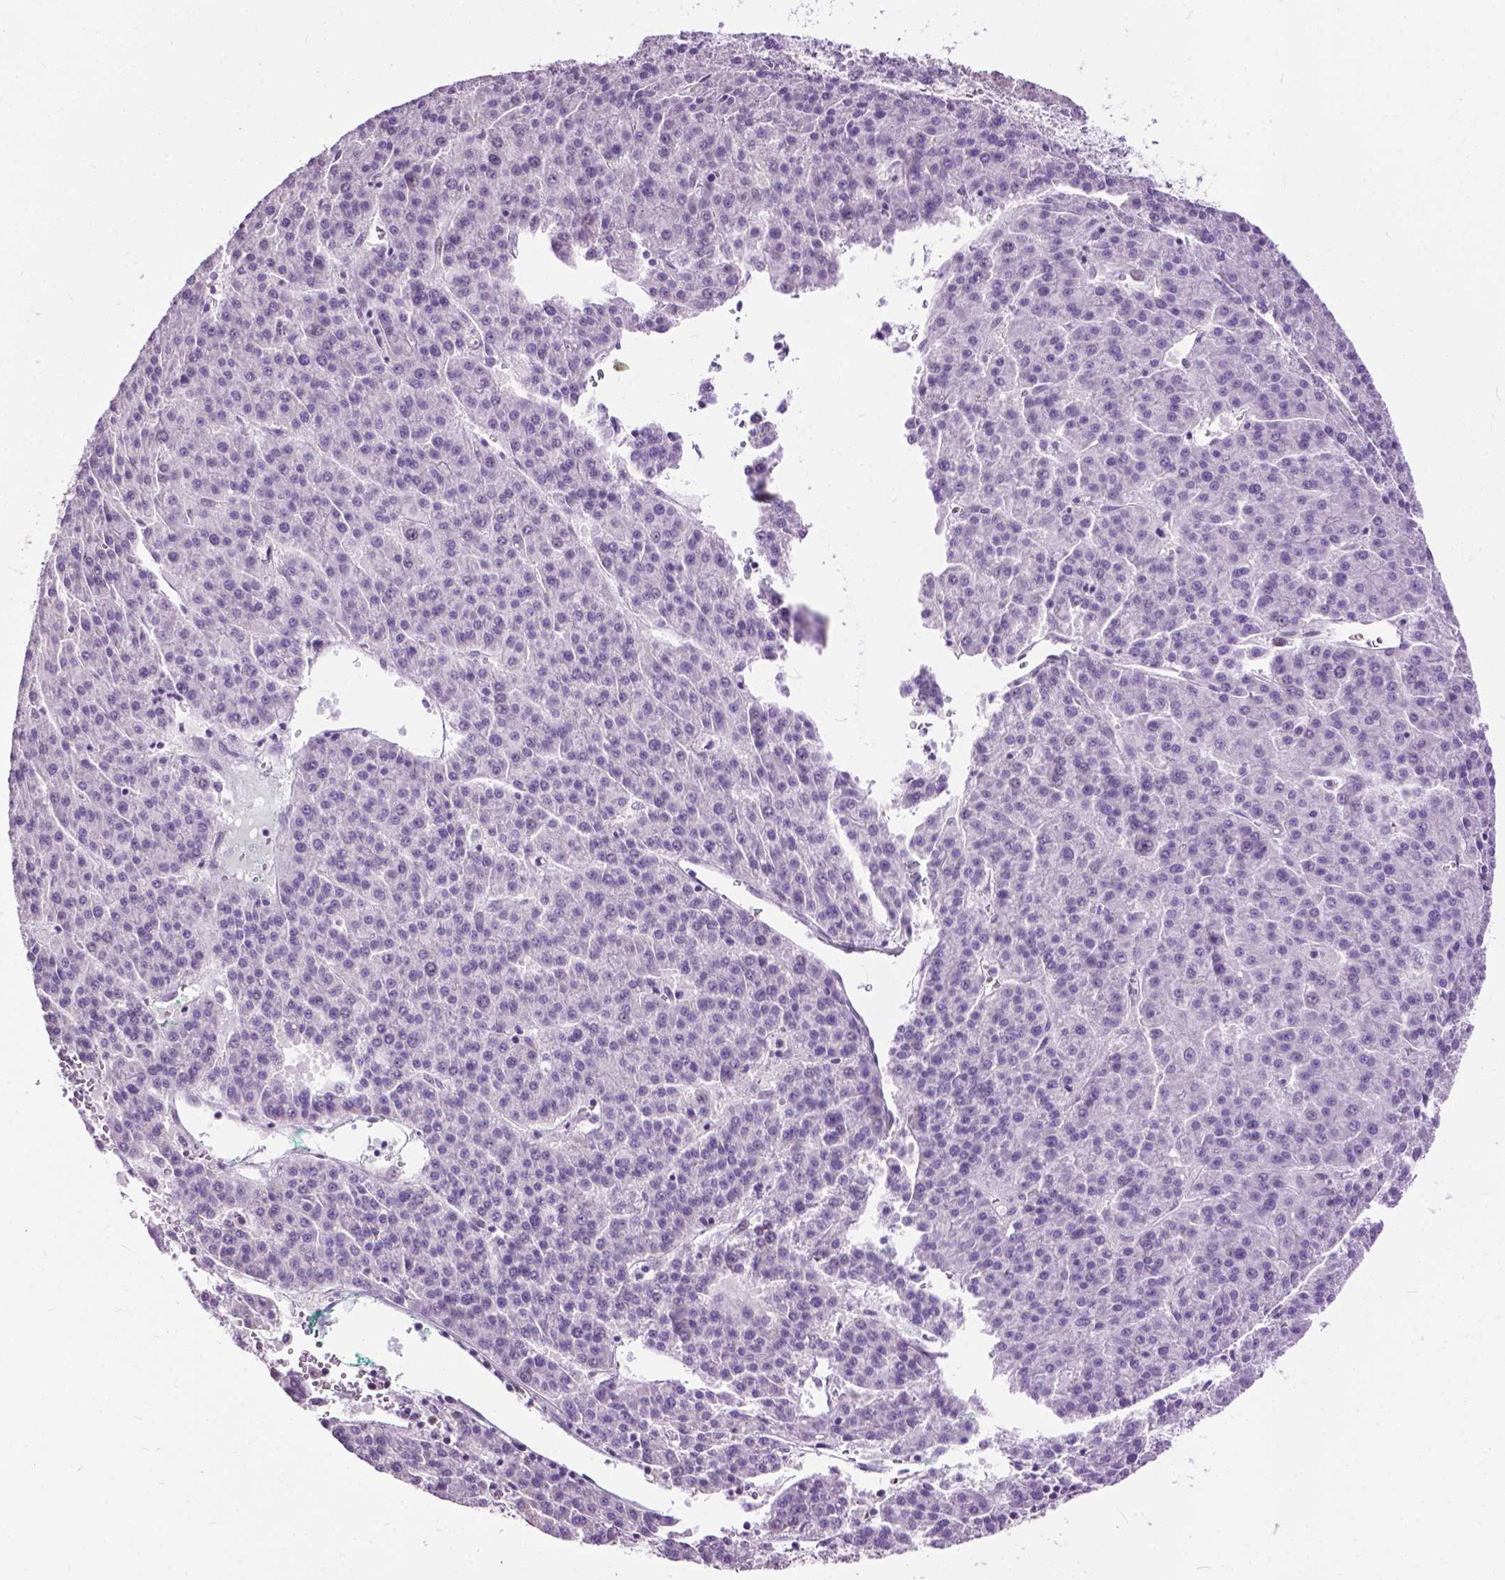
{"staining": {"intensity": "negative", "quantity": "none", "location": "none"}, "tissue": "liver cancer", "cell_type": "Tumor cells", "image_type": "cancer", "snomed": [{"axis": "morphology", "description": "Carcinoma, Hepatocellular, NOS"}, {"axis": "topography", "description": "Liver"}], "caption": "Liver cancer was stained to show a protein in brown. There is no significant staining in tumor cells. (Brightfield microscopy of DAB immunohistochemistry at high magnification).", "gene": "GPR37L1", "patient": {"sex": "female", "age": 58}}